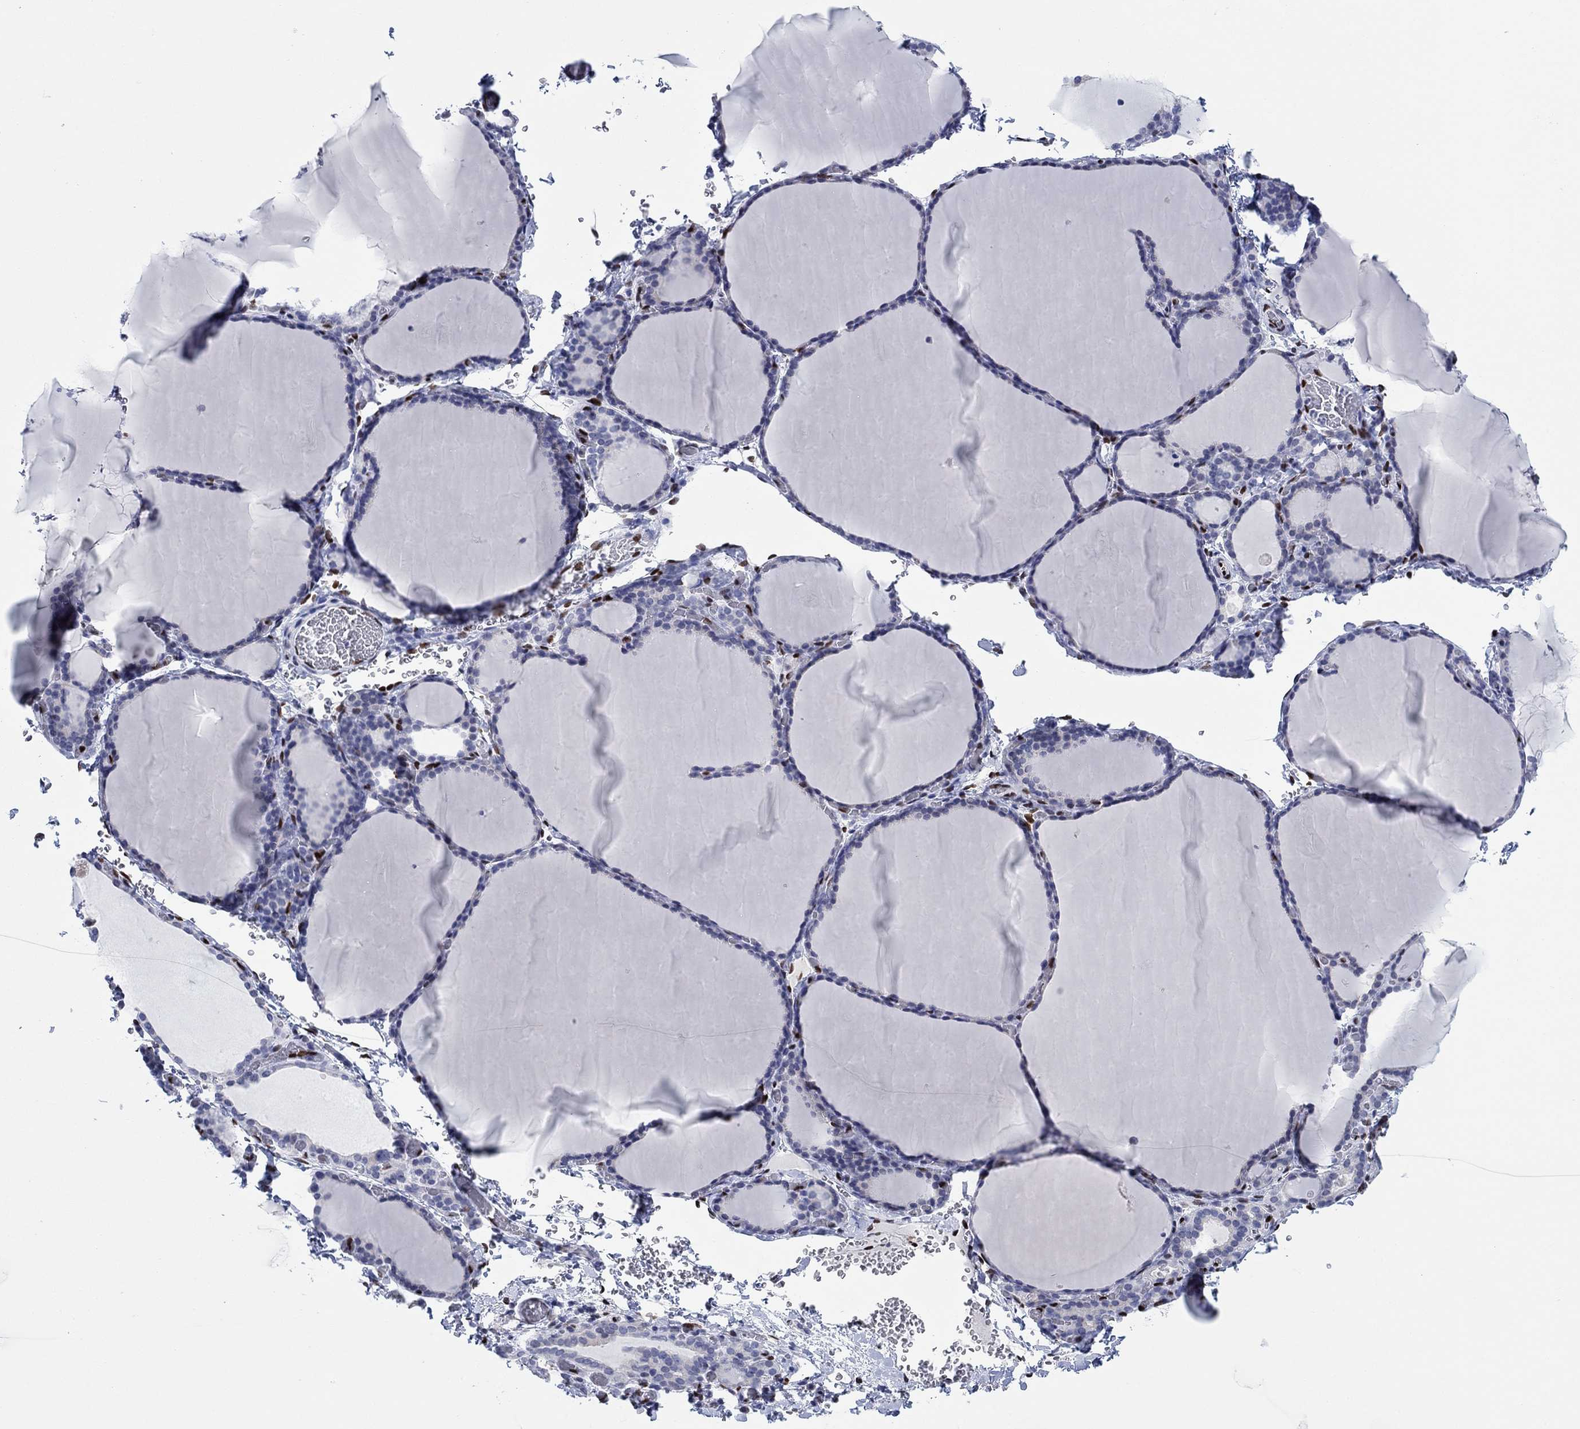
{"staining": {"intensity": "negative", "quantity": "none", "location": "none"}, "tissue": "thyroid gland", "cell_type": "Glandular cells", "image_type": "normal", "snomed": [{"axis": "morphology", "description": "Normal tissue, NOS"}, {"axis": "morphology", "description": "Hyperplasia, NOS"}, {"axis": "topography", "description": "Thyroid gland"}], "caption": "Immunohistochemistry (IHC) of benign human thyroid gland reveals no staining in glandular cells. (DAB (3,3'-diaminobenzidine) IHC visualized using brightfield microscopy, high magnification).", "gene": "ZEB1", "patient": {"sex": "female", "age": 27}}